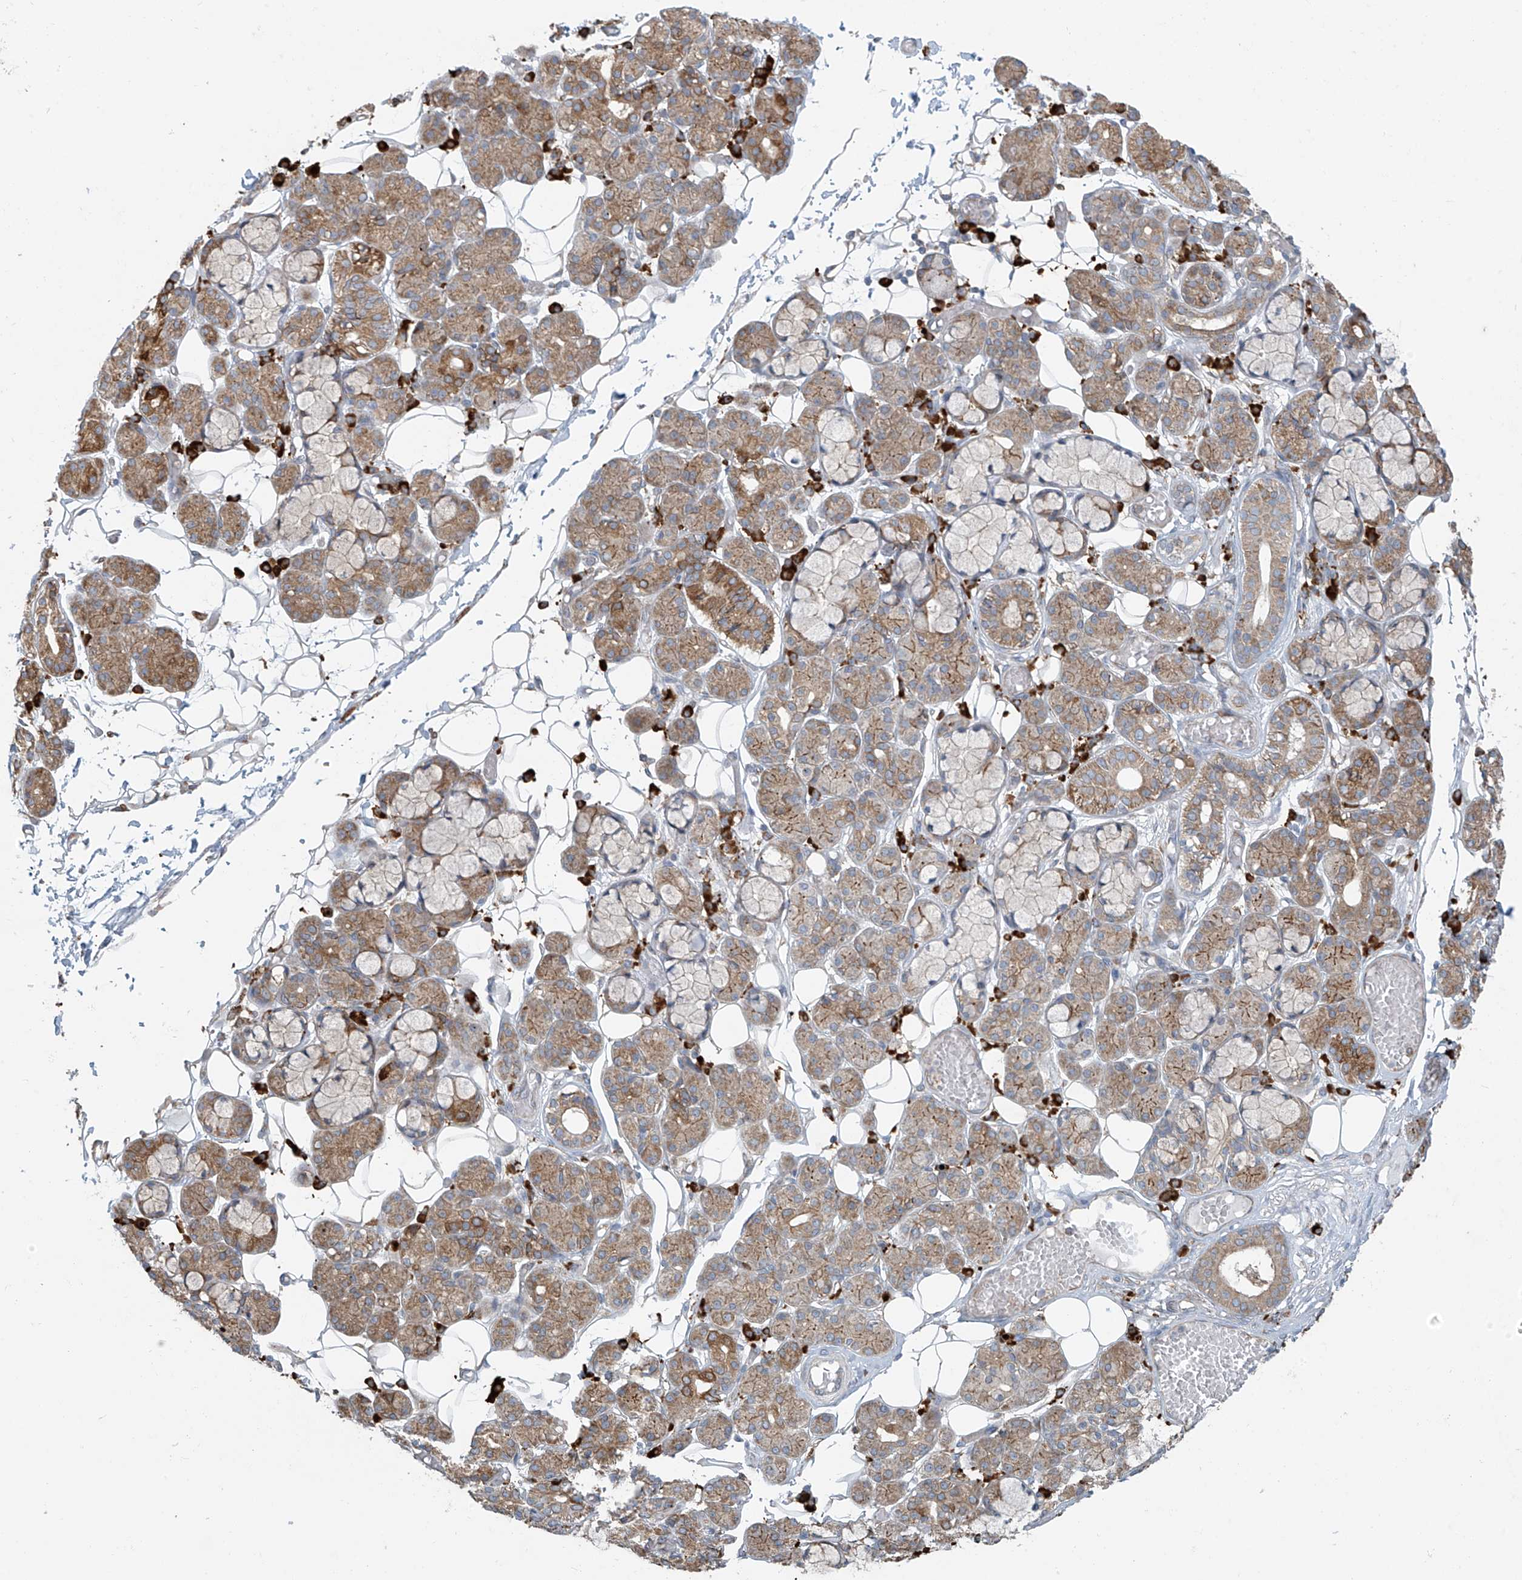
{"staining": {"intensity": "moderate", "quantity": ">75%", "location": "cytoplasmic/membranous"}, "tissue": "salivary gland", "cell_type": "Glandular cells", "image_type": "normal", "snomed": [{"axis": "morphology", "description": "Normal tissue, NOS"}, {"axis": "topography", "description": "Salivary gland"}], "caption": "Brown immunohistochemical staining in unremarkable human salivary gland exhibits moderate cytoplasmic/membranous positivity in approximately >75% of glandular cells.", "gene": "KATNIP", "patient": {"sex": "male", "age": 63}}